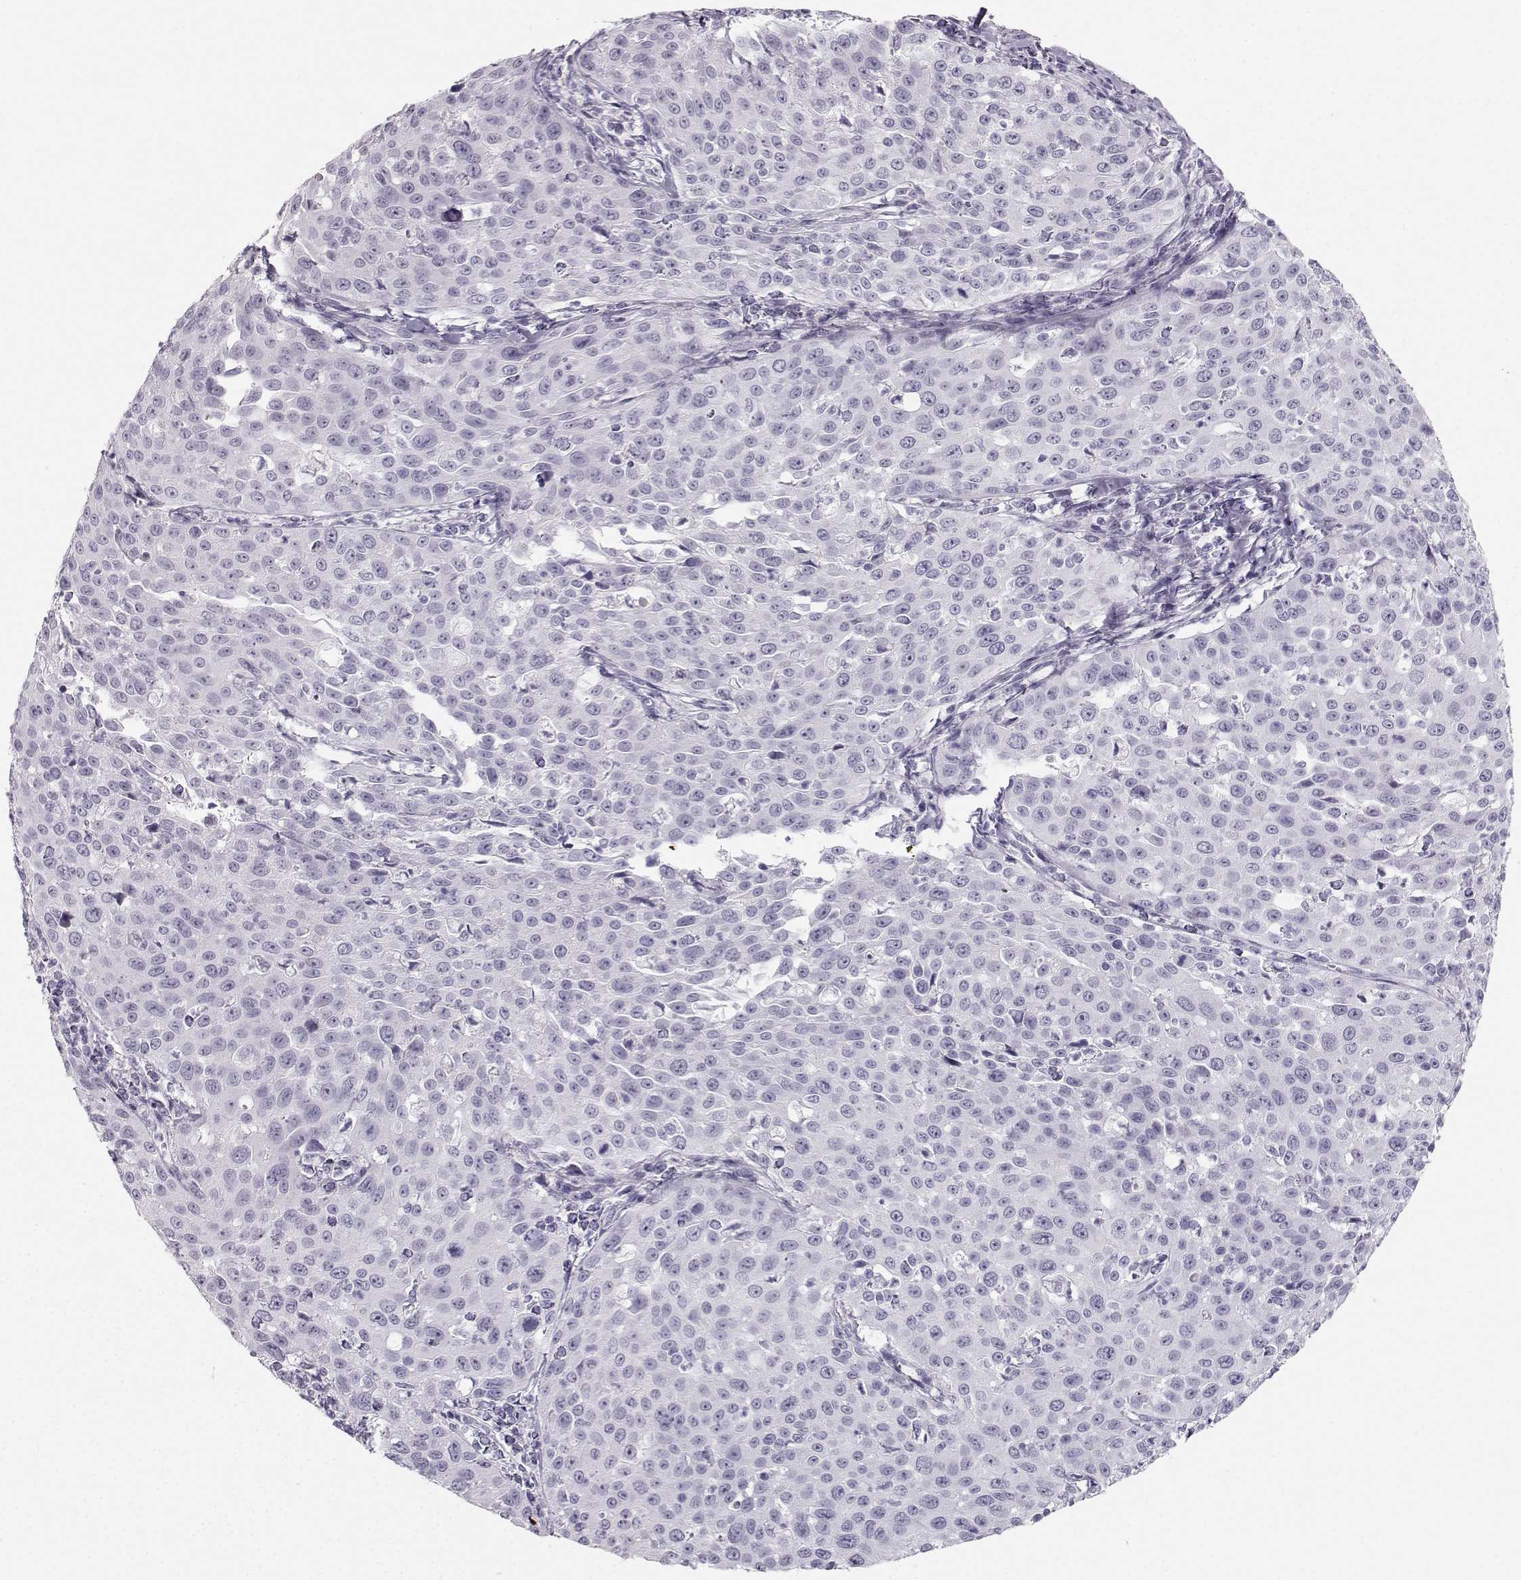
{"staining": {"intensity": "negative", "quantity": "none", "location": "none"}, "tissue": "cervical cancer", "cell_type": "Tumor cells", "image_type": "cancer", "snomed": [{"axis": "morphology", "description": "Squamous cell carcinoma, NOS"}, {"axis": "topography", "description": "Cervix"}], "caption": "Immunohistochemistry of human cervical squamous cell carcinoma displays no positivity in tumor cells.", "gene": "CASR", "patient": {"sex": "female", "age": 26}}